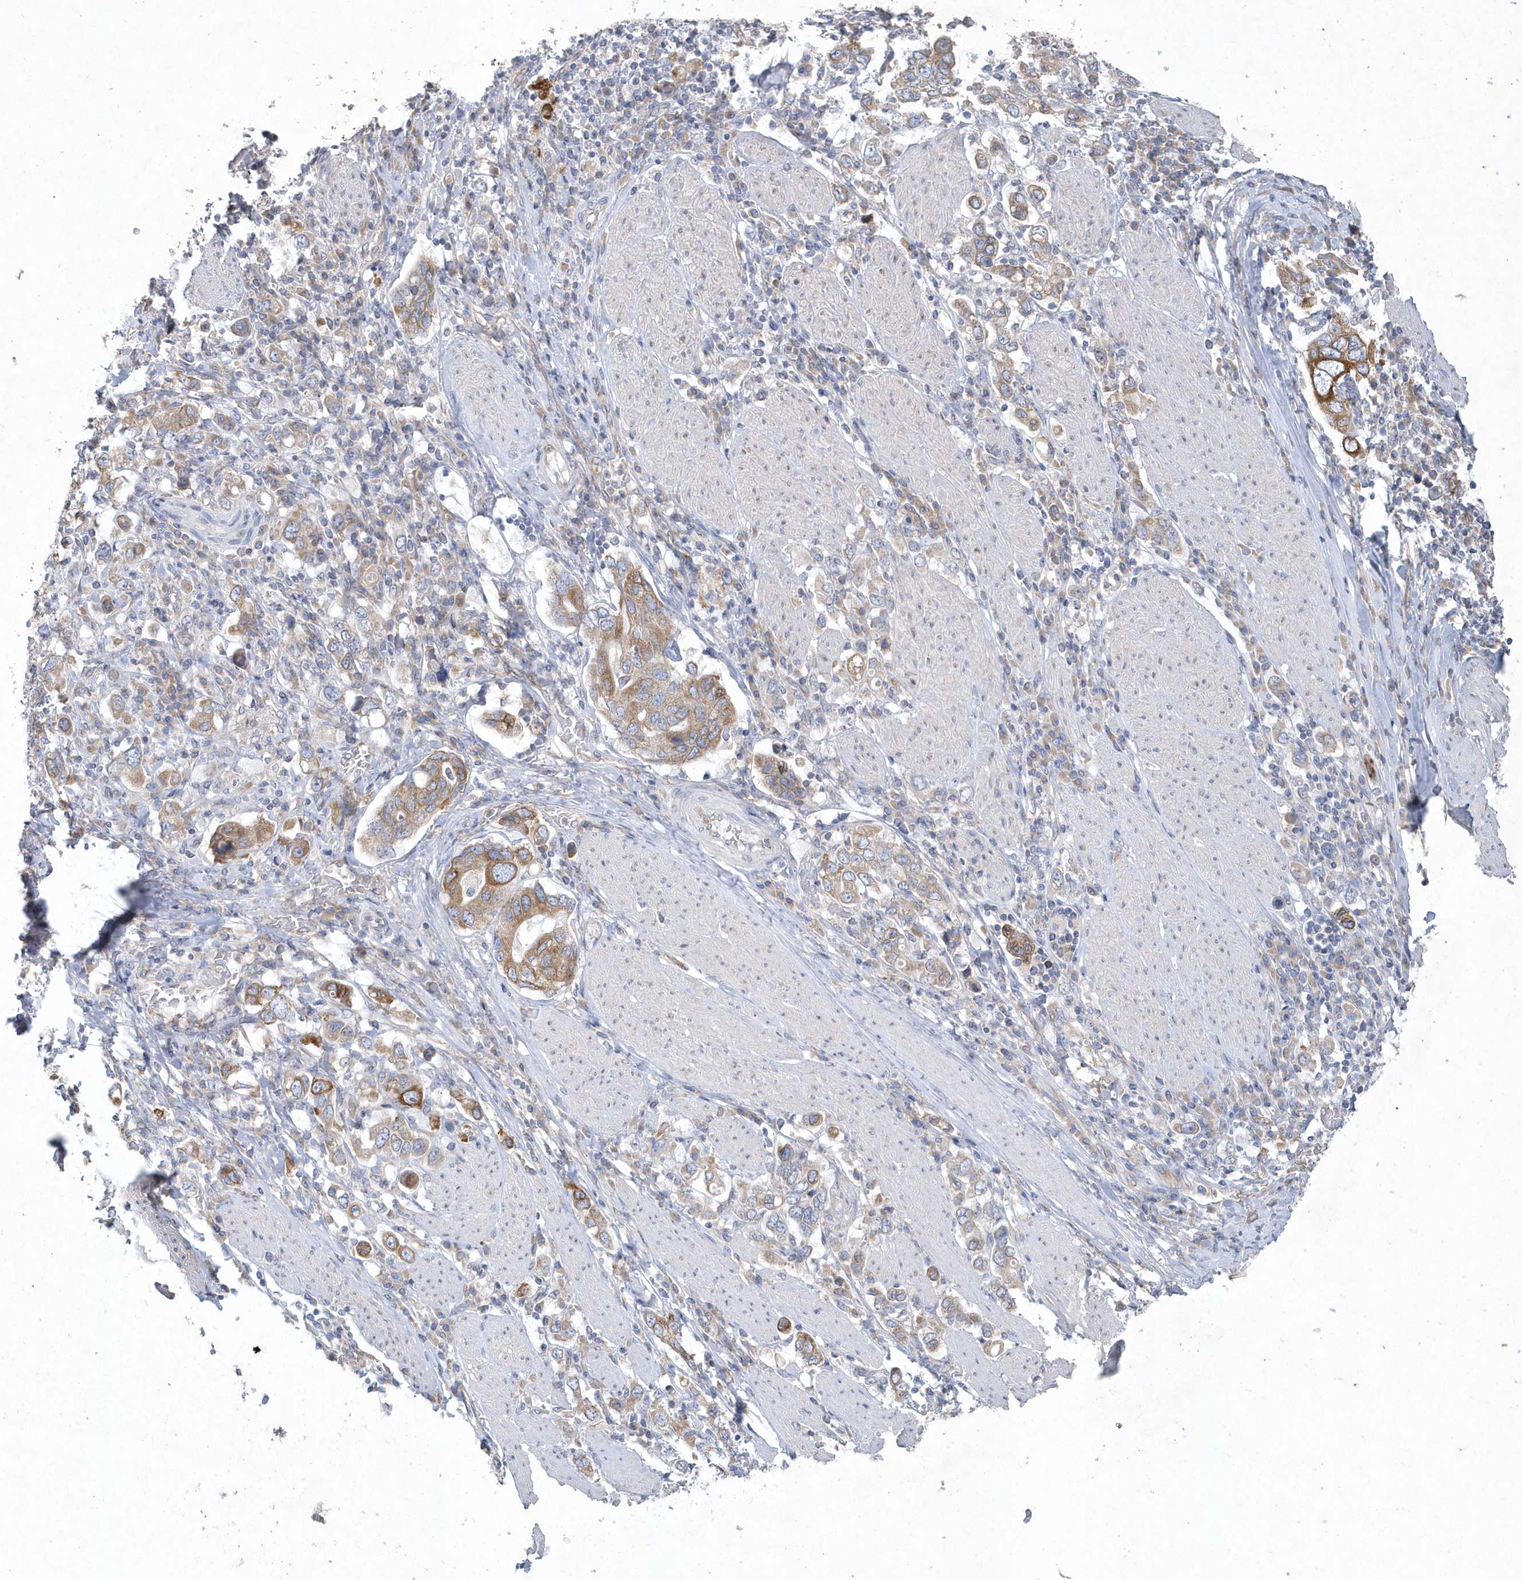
{"staining": {"intensity": "moderate", "quantity": ">75%", "location": "cytoplasmic/membranous"}, "tissue": "stomach cancer", "cell_type": "Tumor cells", "image_type": "cancer", "snomed": [{"axis": "morphology", "description": "Adenocarcinoma, NOS"}, {"axis": "topography", "description": "Stomach, upper"}], "caption": "Immunohistochemistry (IHC) of stomach adenocarcinoma exhibits medium levels of moderate cytoplasmic/membranous positivity in approximately >75% of tumor cells.", "gene": "DGAT1", "patient": {"sex": "male", "age": 62}}